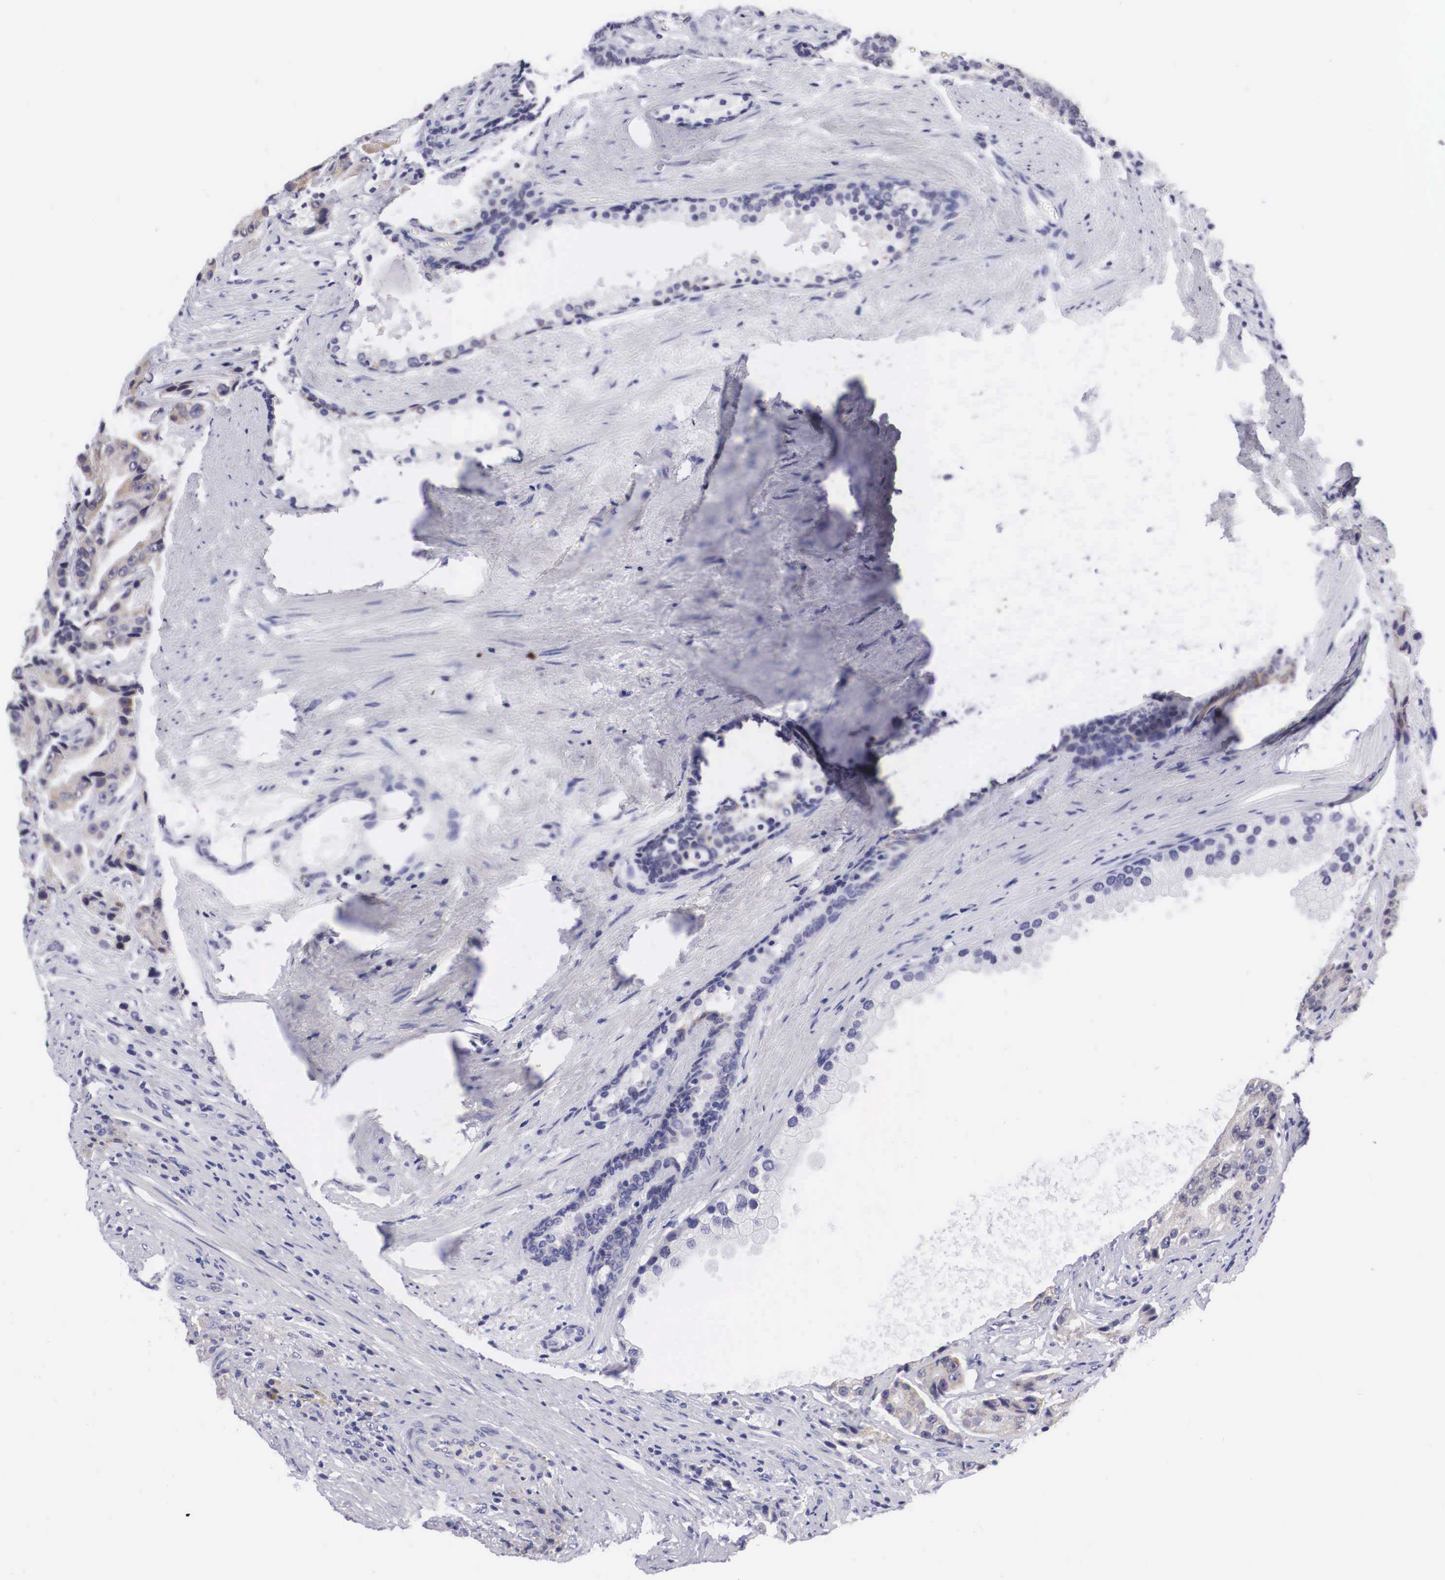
{"staining": {"intensity": "weak", "quantity": "<25%", "location": "cytoplasmic/membranous"}, "tissue": "prostate cancer", "cell_type": "Tumor cells", "image_type": "cancer", "snomed": [{"axis": "morphology", "description": "Adenocarcinoma, Medium grade"}, {"axis": "topography", "description": "Prostate"}], "caption": "Immunohistochemical staining of human prostate cancer displays no significant expression in tumor cells.", "gene": "SOX11", "patient": {"sex": "male", "age": 70}}